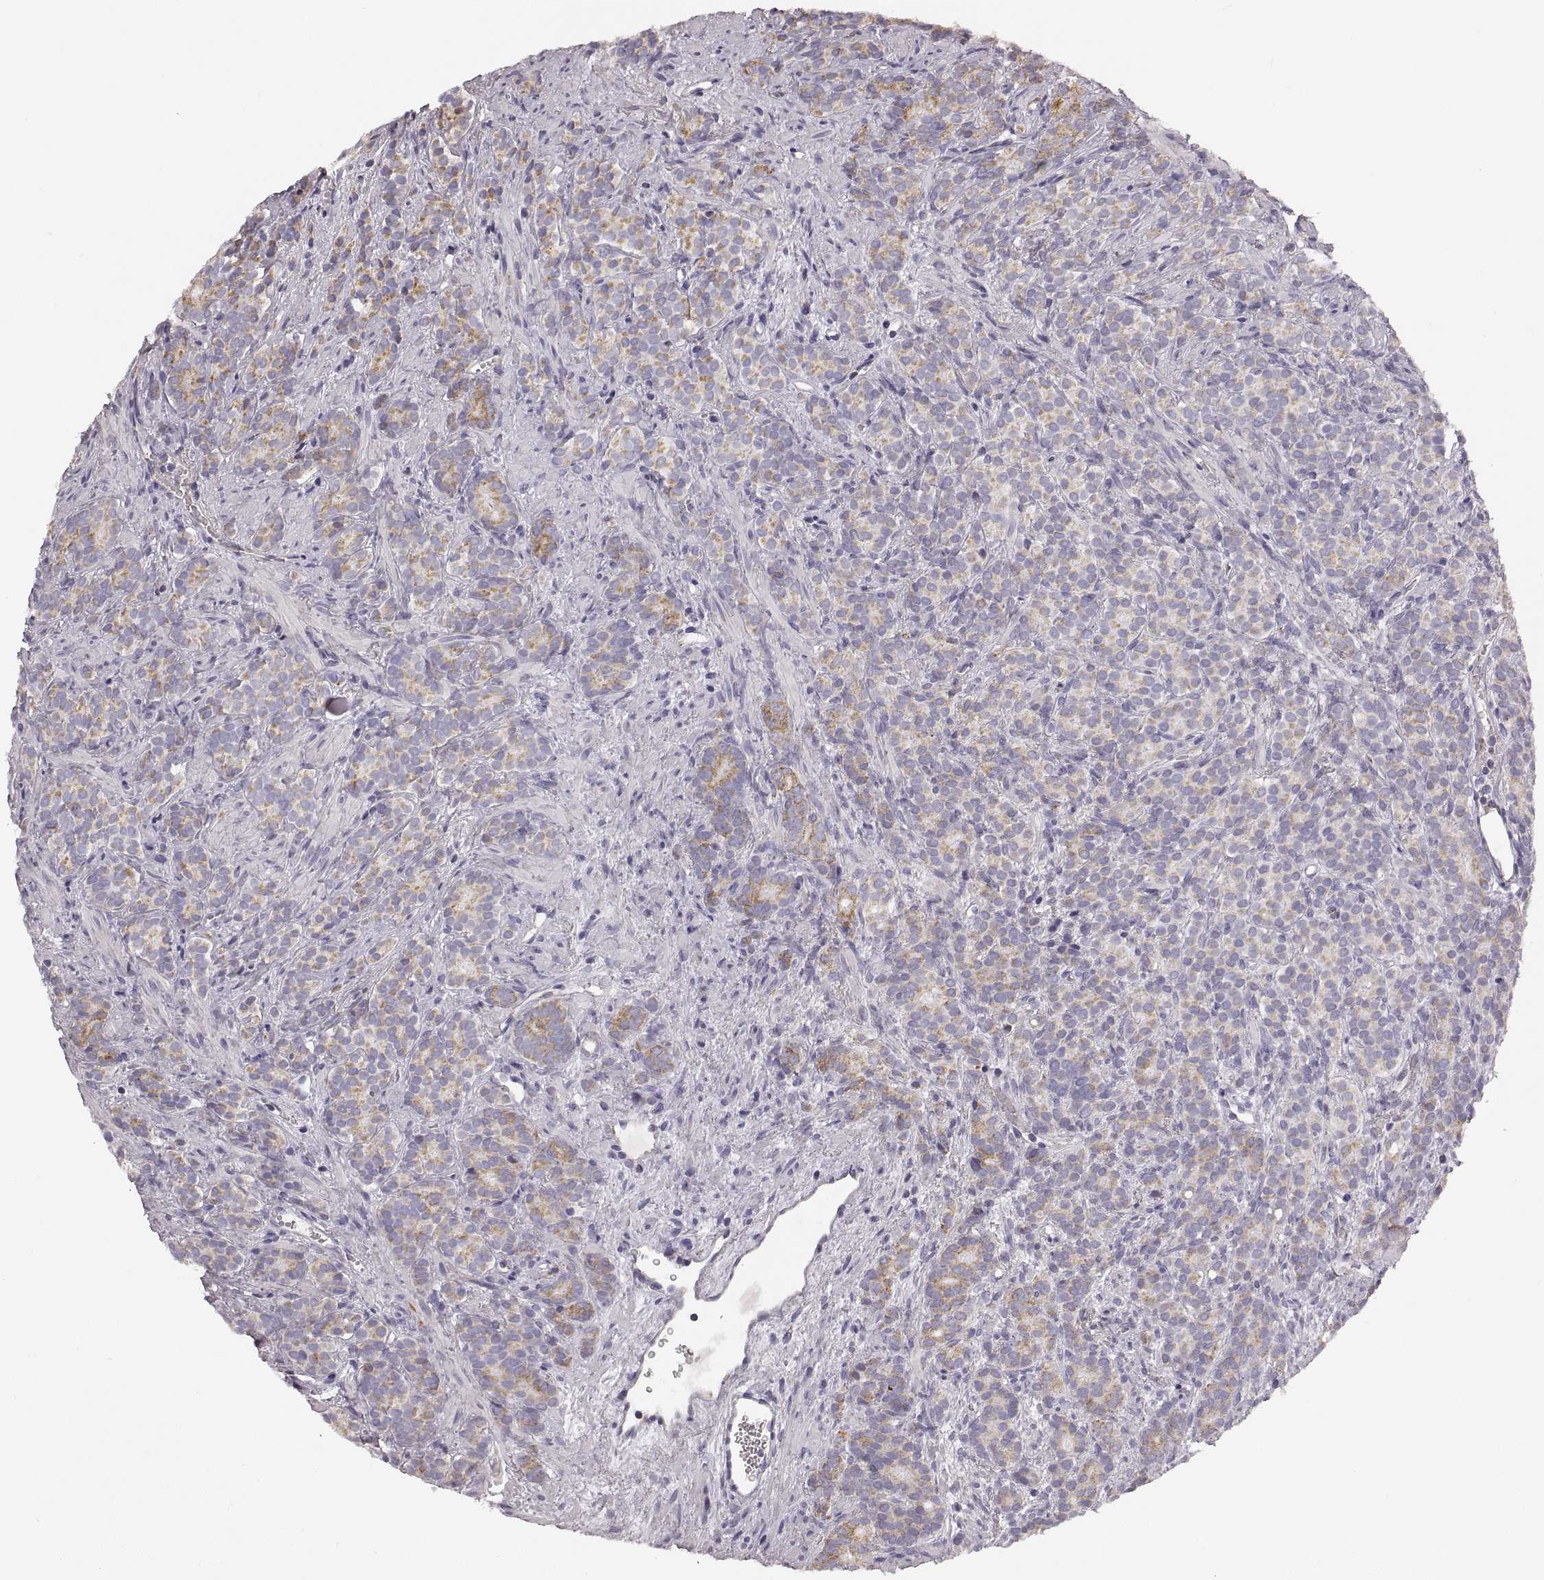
{"staining": {"intensity": "weak", "quantity": ">75%", "location": "cytoplasmic/membranous"}, "tissue": "prostate cancer", "cell_type": "Tumor cells", "image_type": "cancer", "snomed": [{"axis": "morphology", "description": "Adenocarcinoma, High grade"}, {"axis": "topography", "description": "Prostate"}], "caption": "Protein expression by immunohistochemistry reveals weak cytoplasmic/membranous positivity in about >75% of tumor cells in prostate adenocarcinoma (high-grade).", "gene": "RDH13", "patient": {"sex": "male", "age": 84}}